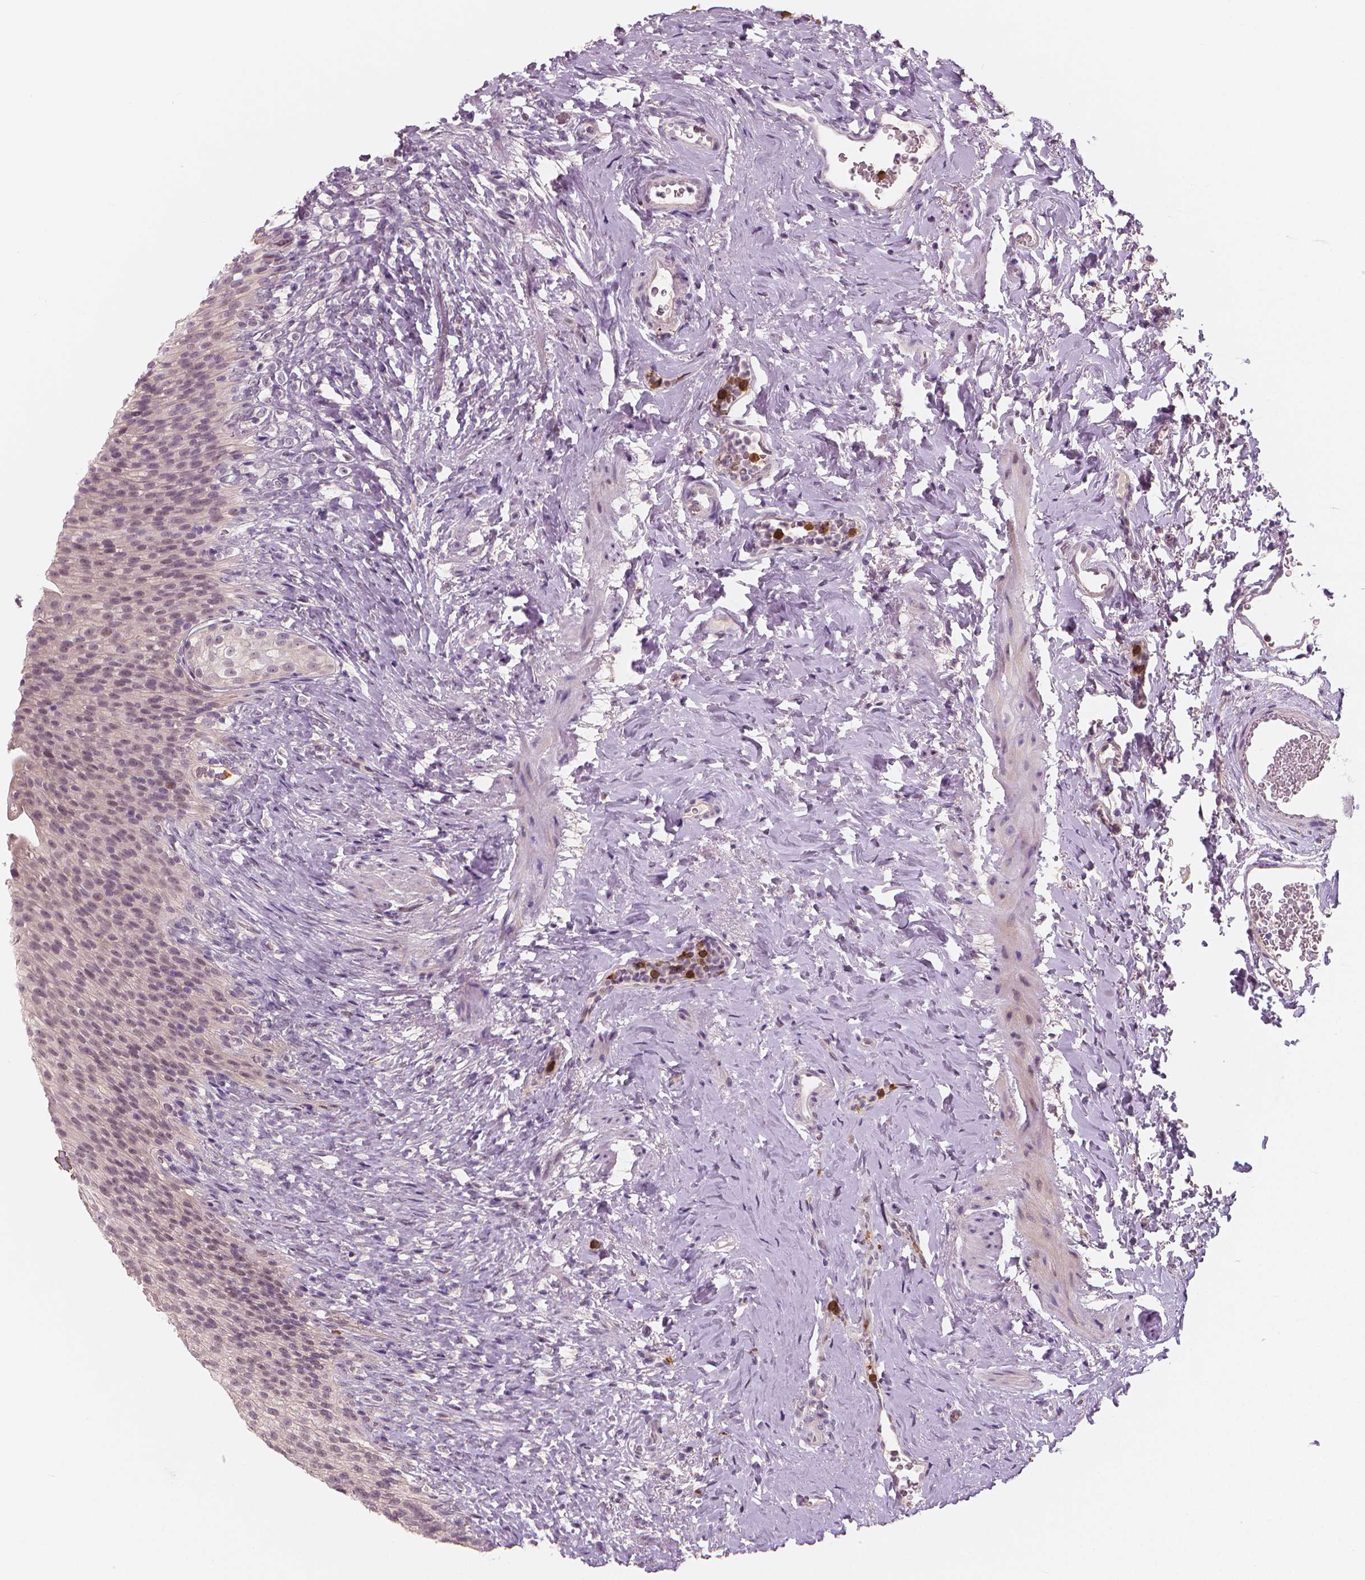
{"staining": {"intensity": "weak", "quantity": "<25%", "location": "nuclear"}, "tissue": "urinary bladder", "cell_type": "Urothelial cells", "image_type": "normal", "snomed": [{"axis": "morphology", "description": "Normal tissue, NOS"}, {"axis": "topography", "description": "Urinary bladder"}, {"axis": "topography", "description": "Prostate"}], "caption": "An immunohistochemistry histopathology image of normal urinary bladder is shown. There is no staining in urothelial cells of urinary bladder.", "gene": "RNASE7", "patient": {"sex": "male", "age": 76}}